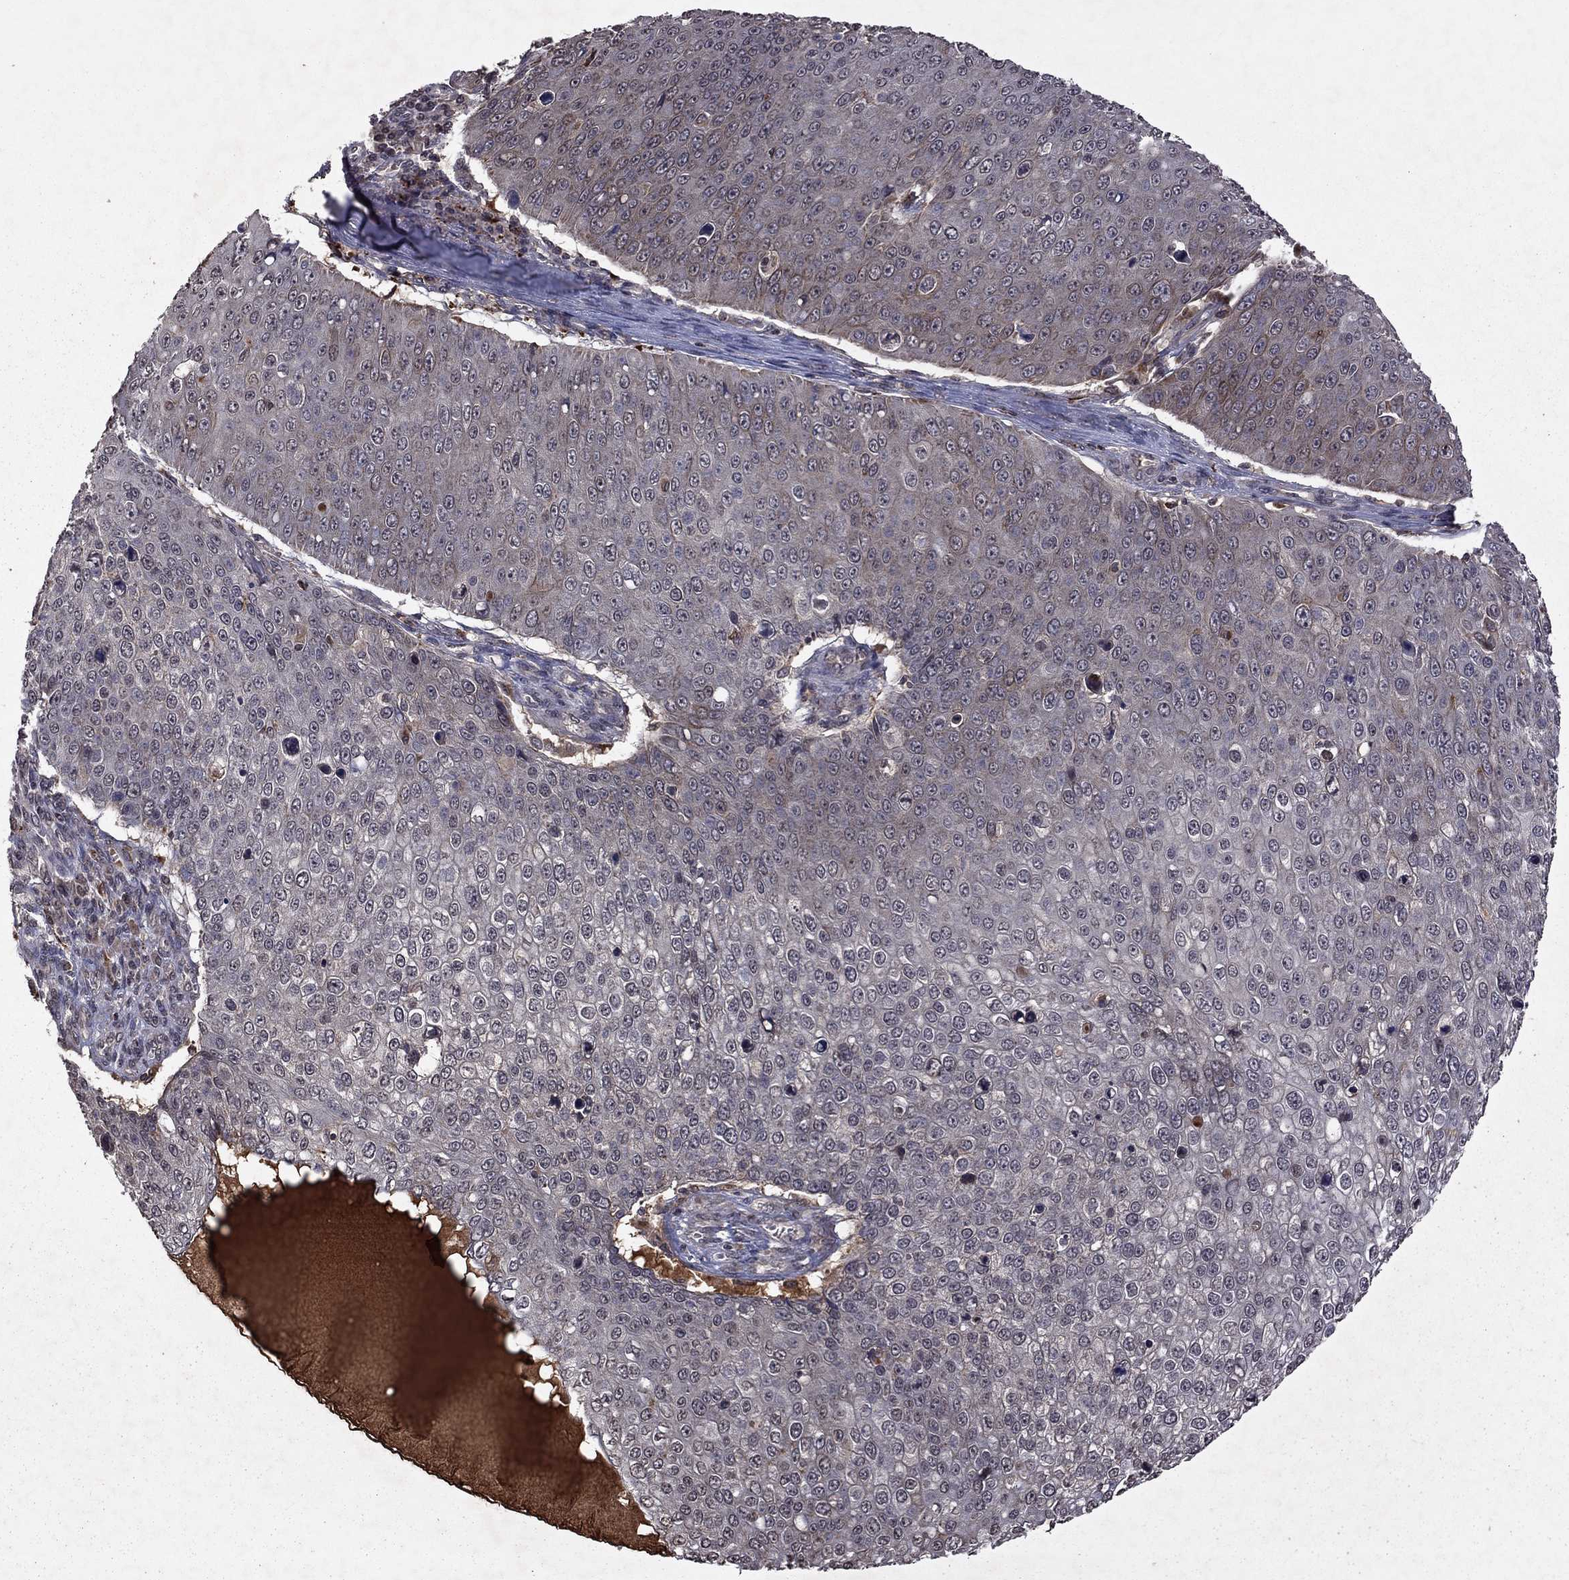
{"staining": {"intensity": "negative", "quantity": "none", "location": "none"}, "tissue": "skin cancer", "cell_type": "Tumor cells", "image_type": "cancer", "snomed": [{"axis": "morphology", "description": "Squamous cell carcinoma, NOS"}, {"axis": "topography", "description": "Skin"}], "caption": "The immunohistochemistry micrograph has no significant positivity in tumor cells of skin cancer (squamous cell carcinoma) tissue.", "gene": "NLGN1", "patient": {"sex": "male", "age": 71}}